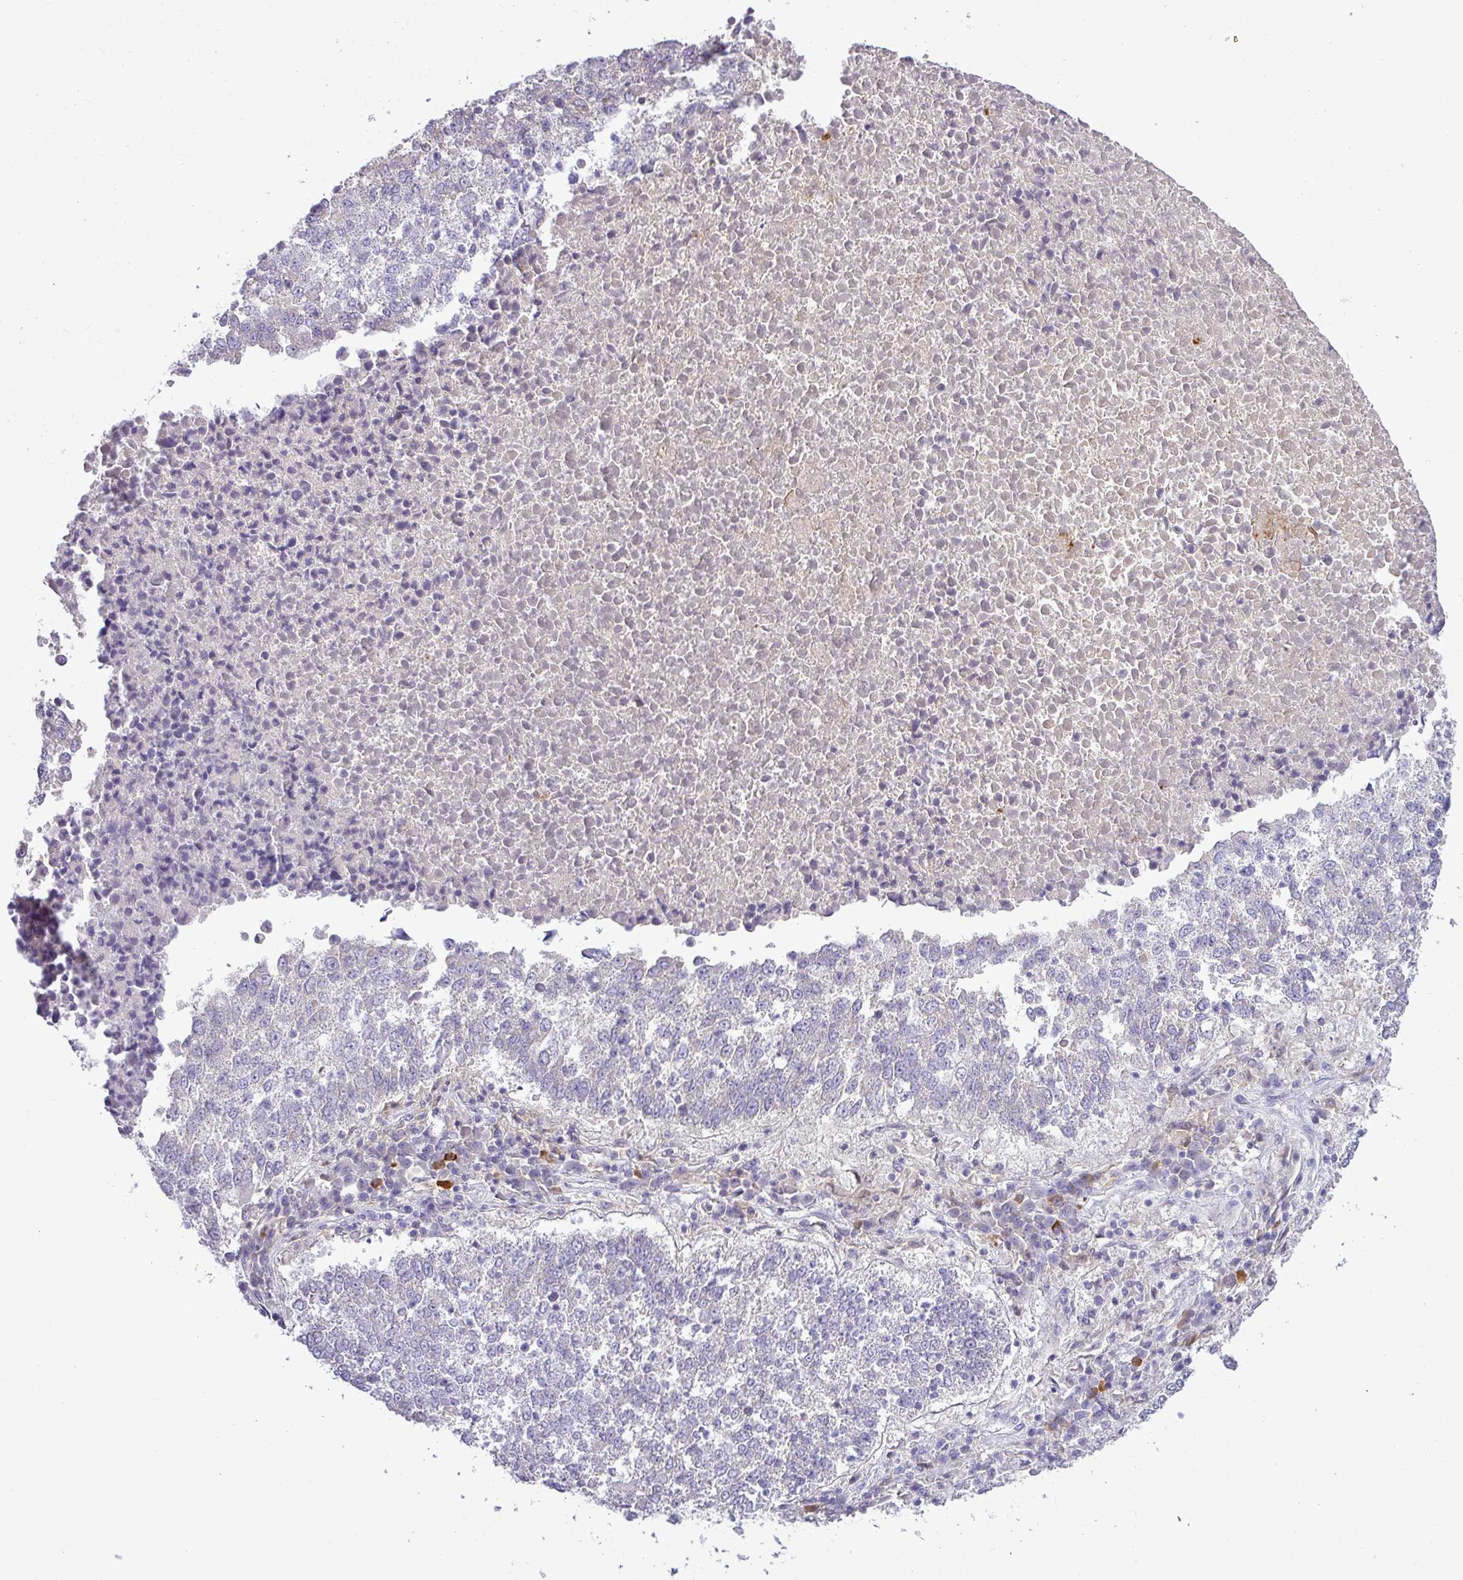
{"staining": {"intensity": "negative", "quantity": "none", "location": "none"}, "tissue": "lung cancer", "cell_type": "Tumor cells", "image_type": "cancer", "snomed": [{"axis": "morphology", "description": "Squamous cell carcinoma, NOS"}, {"axis": "topography", "description": "Lung"}], "caption": "The histopathology image demonstrates no staining of tumor cells in lung squamous cell carcinoma.", "gene": "STAT5A", "patient": {"sex": "male", "age": 73}}